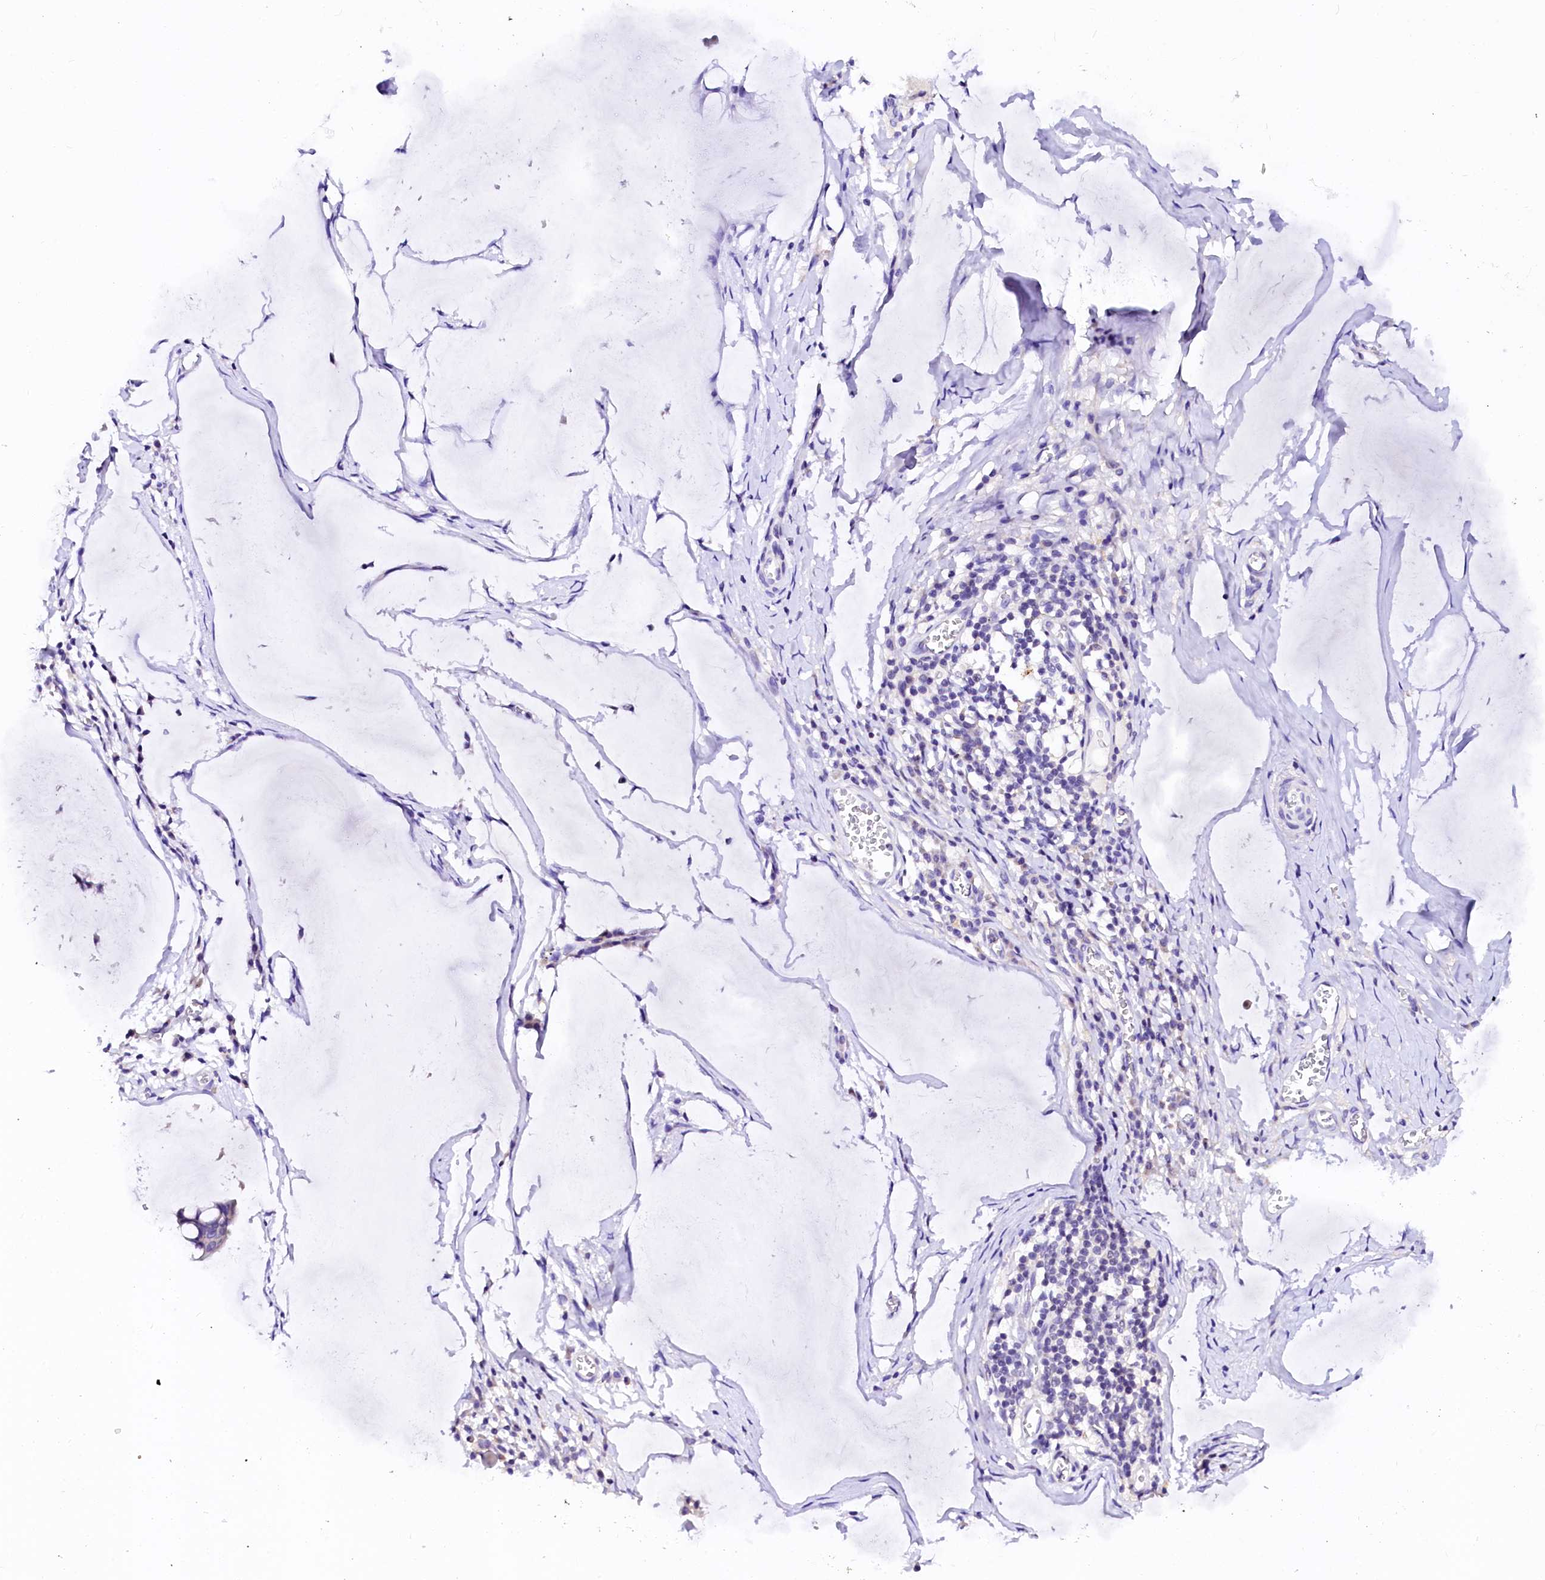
{"staining": {"intensity": "negative", "quantity": "none", "location": "none"}, "tissue": "ovarian cancer", "cell_type": "Tumor cells", "image_type": "cancer", "snomed": [{"axis": "morphology", "description": "Cystadenocarcinoma, mucinous, NOS"}, {"axis": "topography", "description": "Ovary"}], "caption": "Immunohistochemistry histopathology image of human ovarian cancer stained for a protein (brown), which shows no positivity in tumor cells. (DAB (3,3'-diaminobenzidine) IHC, high magnification).", "gene": "NALF1", "patient": {"sex": "female", "age": 73}}